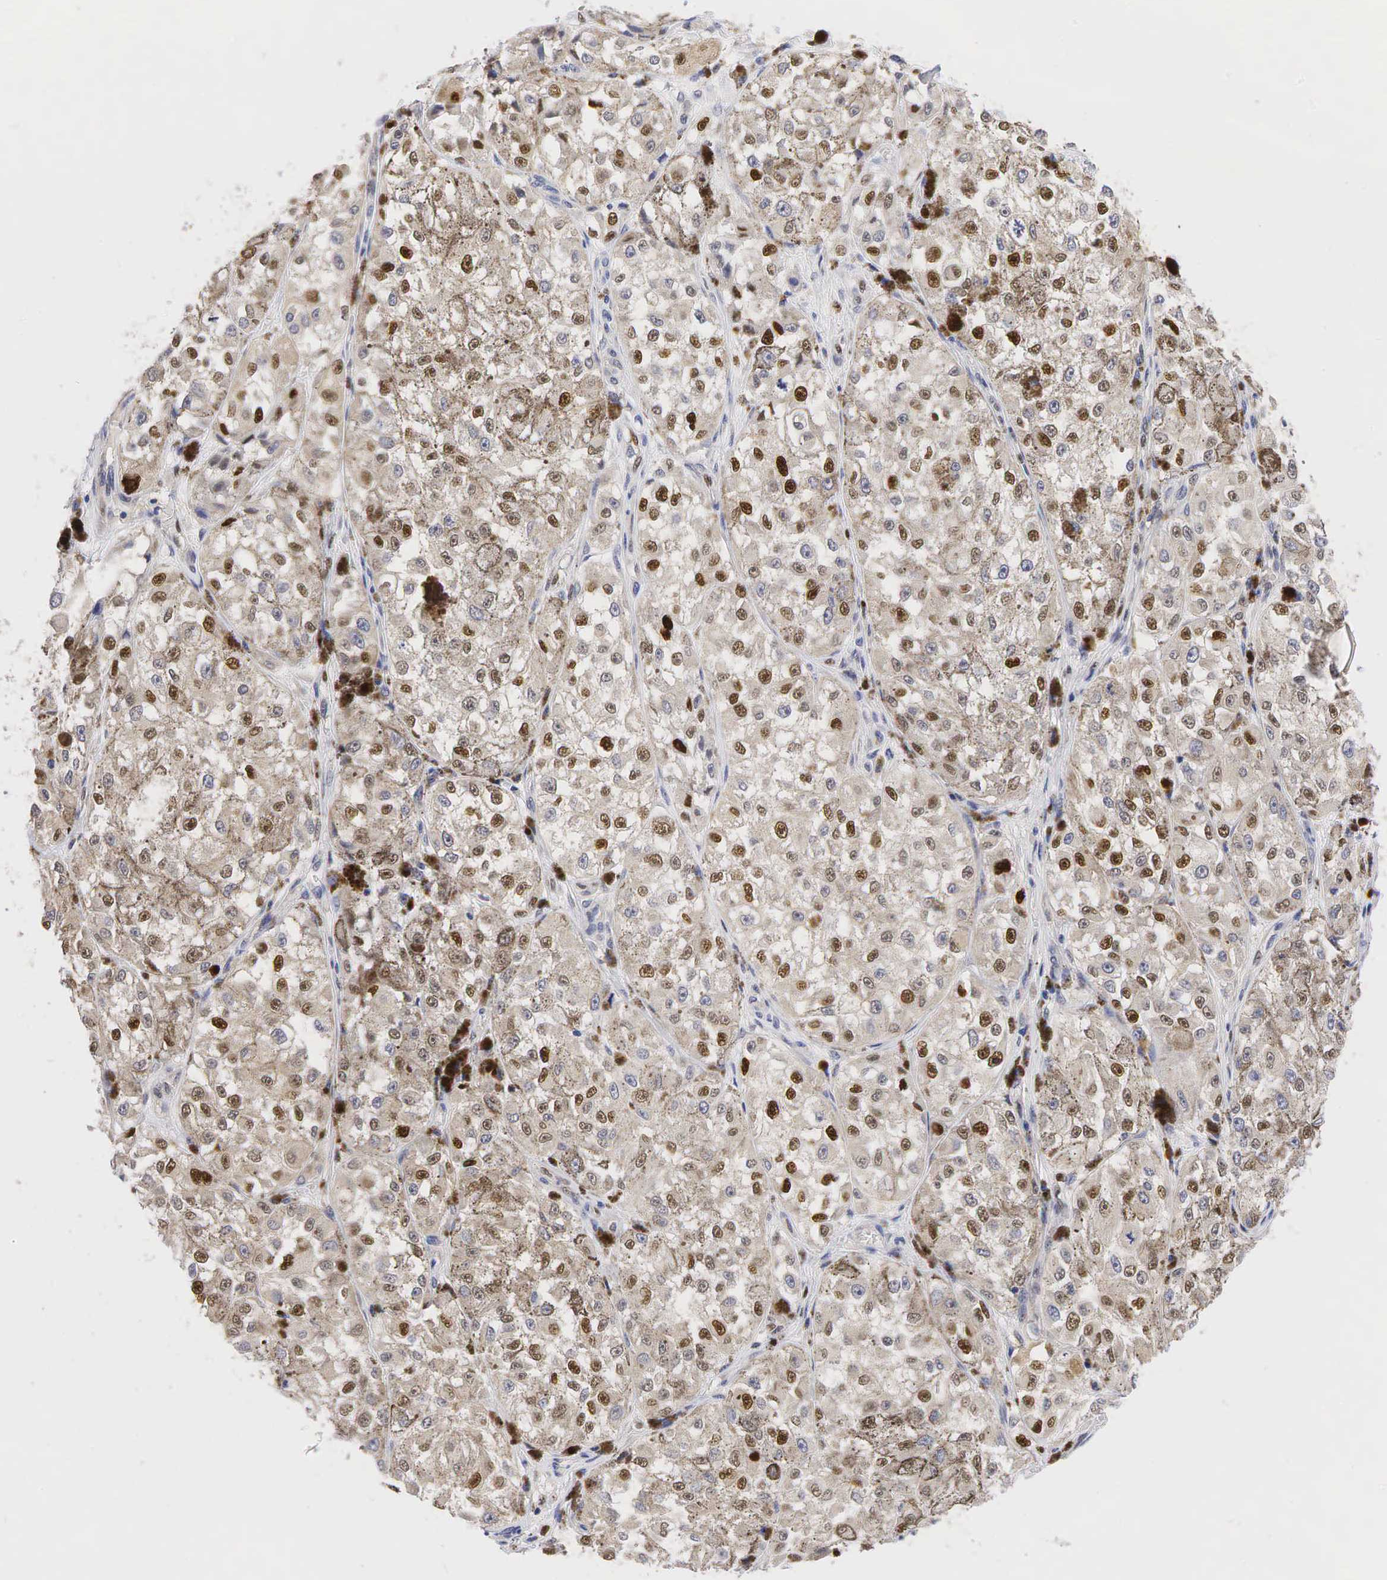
{"staining": {"intensity": "strong", "quantity": ">75%", "location": "nuclear"}, "tissue": "melanoma", "cell_type": "Tumor cells", "image_type": "cancer", "snomed": [{"axis": "morphology", "description": "Malignant melanoma, NOS"}, {"axis": "topography", "description": "Skin"}], "caption": "A brown stain highlights strong nuclear staining of a protein in malignant melanoma tumor cells. Nuclei are stained in blue.", "gene": "CCND1", "patient": {"sex": "male", "age": 67}}